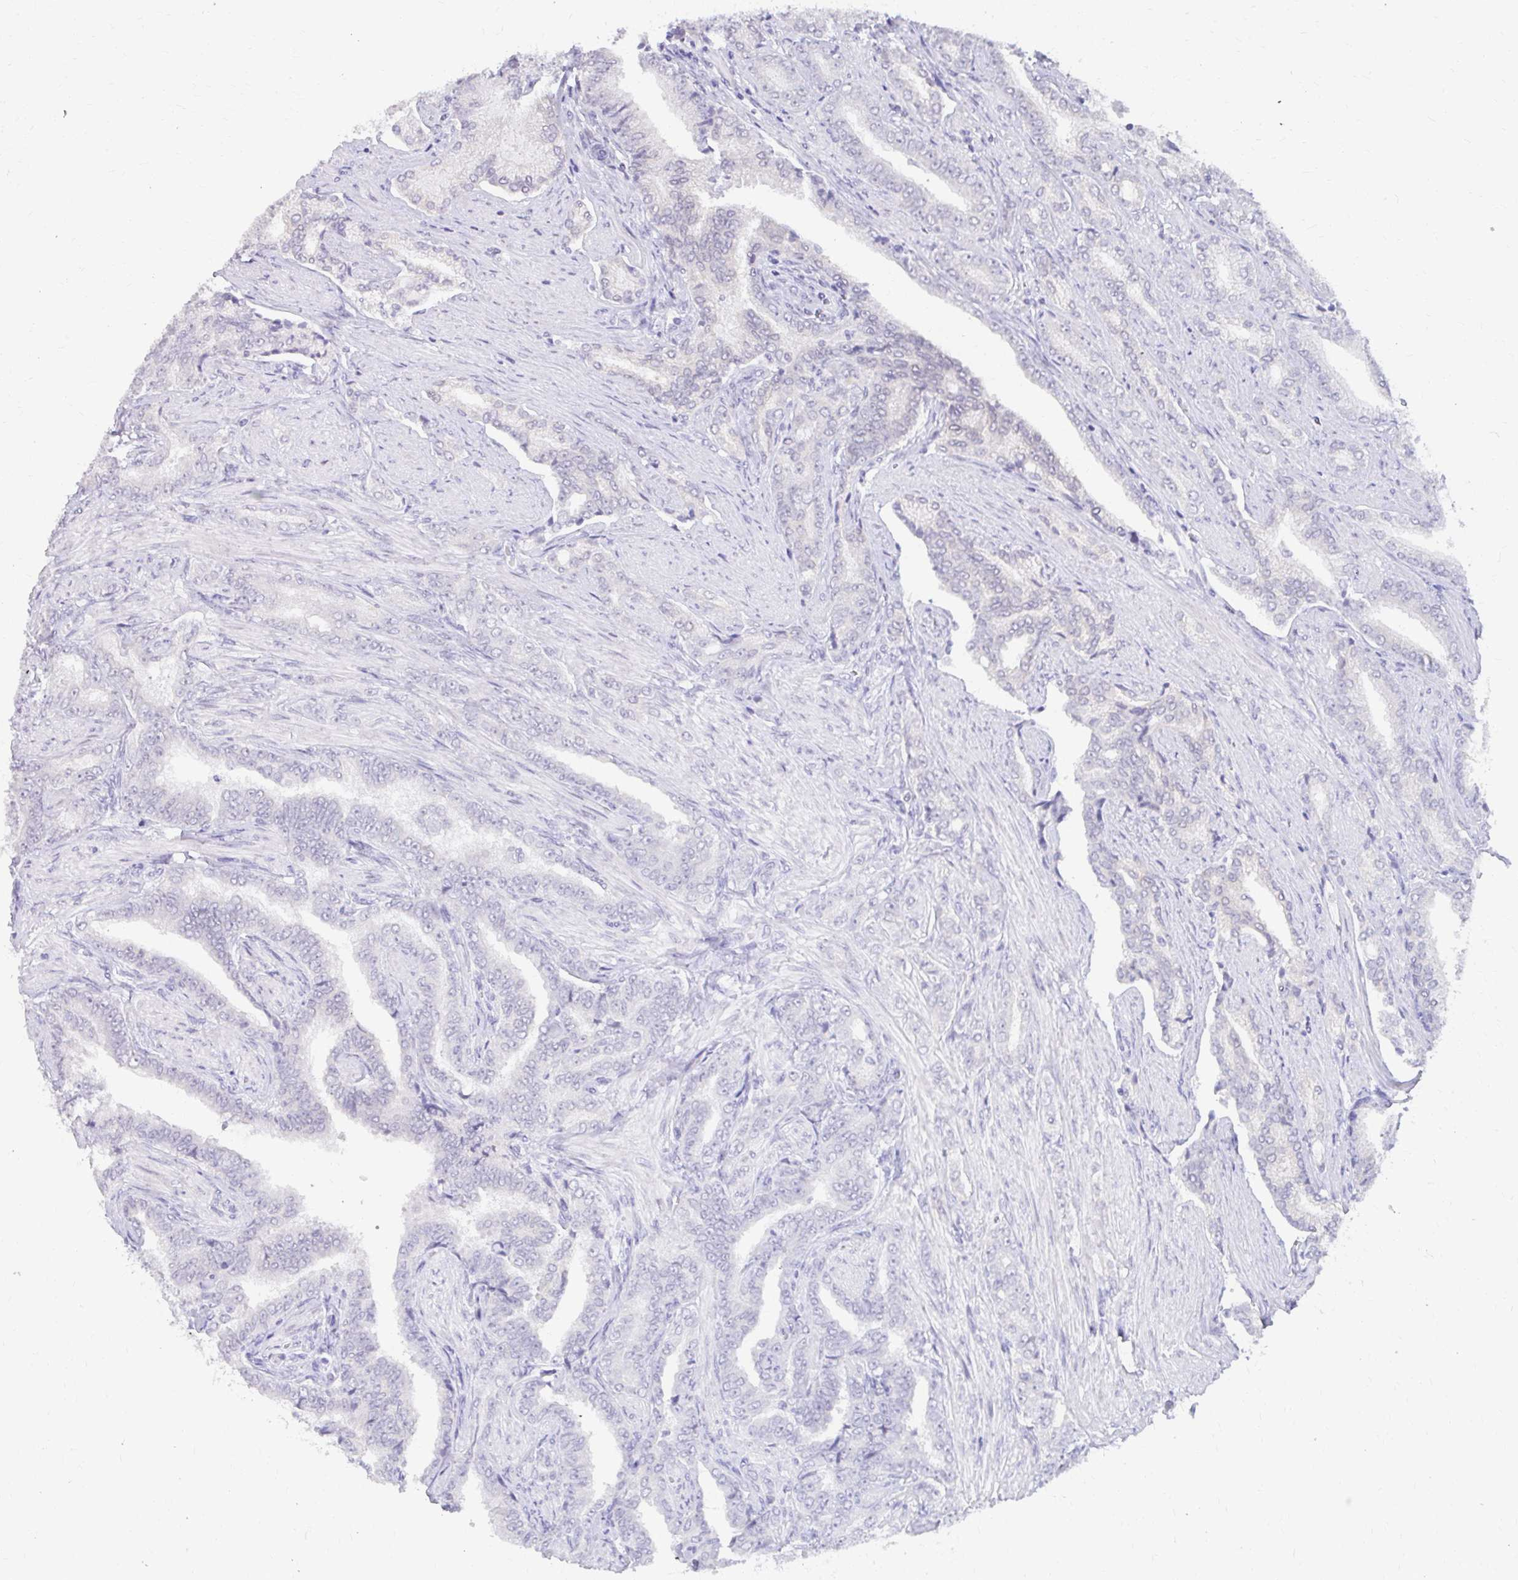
{"staining": {"intensity": "negative", "quantity": "none", "location": "none"}, "tissue": "prostate cancer", "cell_type": "Tumor cells", "image_type": "cancer", "snomed": [{"axis": "morphology", "description": "Adenocarcinoma, High grade"}, {"axis": "topography", "description": "Prostate"}], "caption": "Tumor cells show no significant protein expression in adenocarcinoma (high-grade) (prostate).", "gene": "RGS16", "patient": {"sex": "male", "age": 72}}